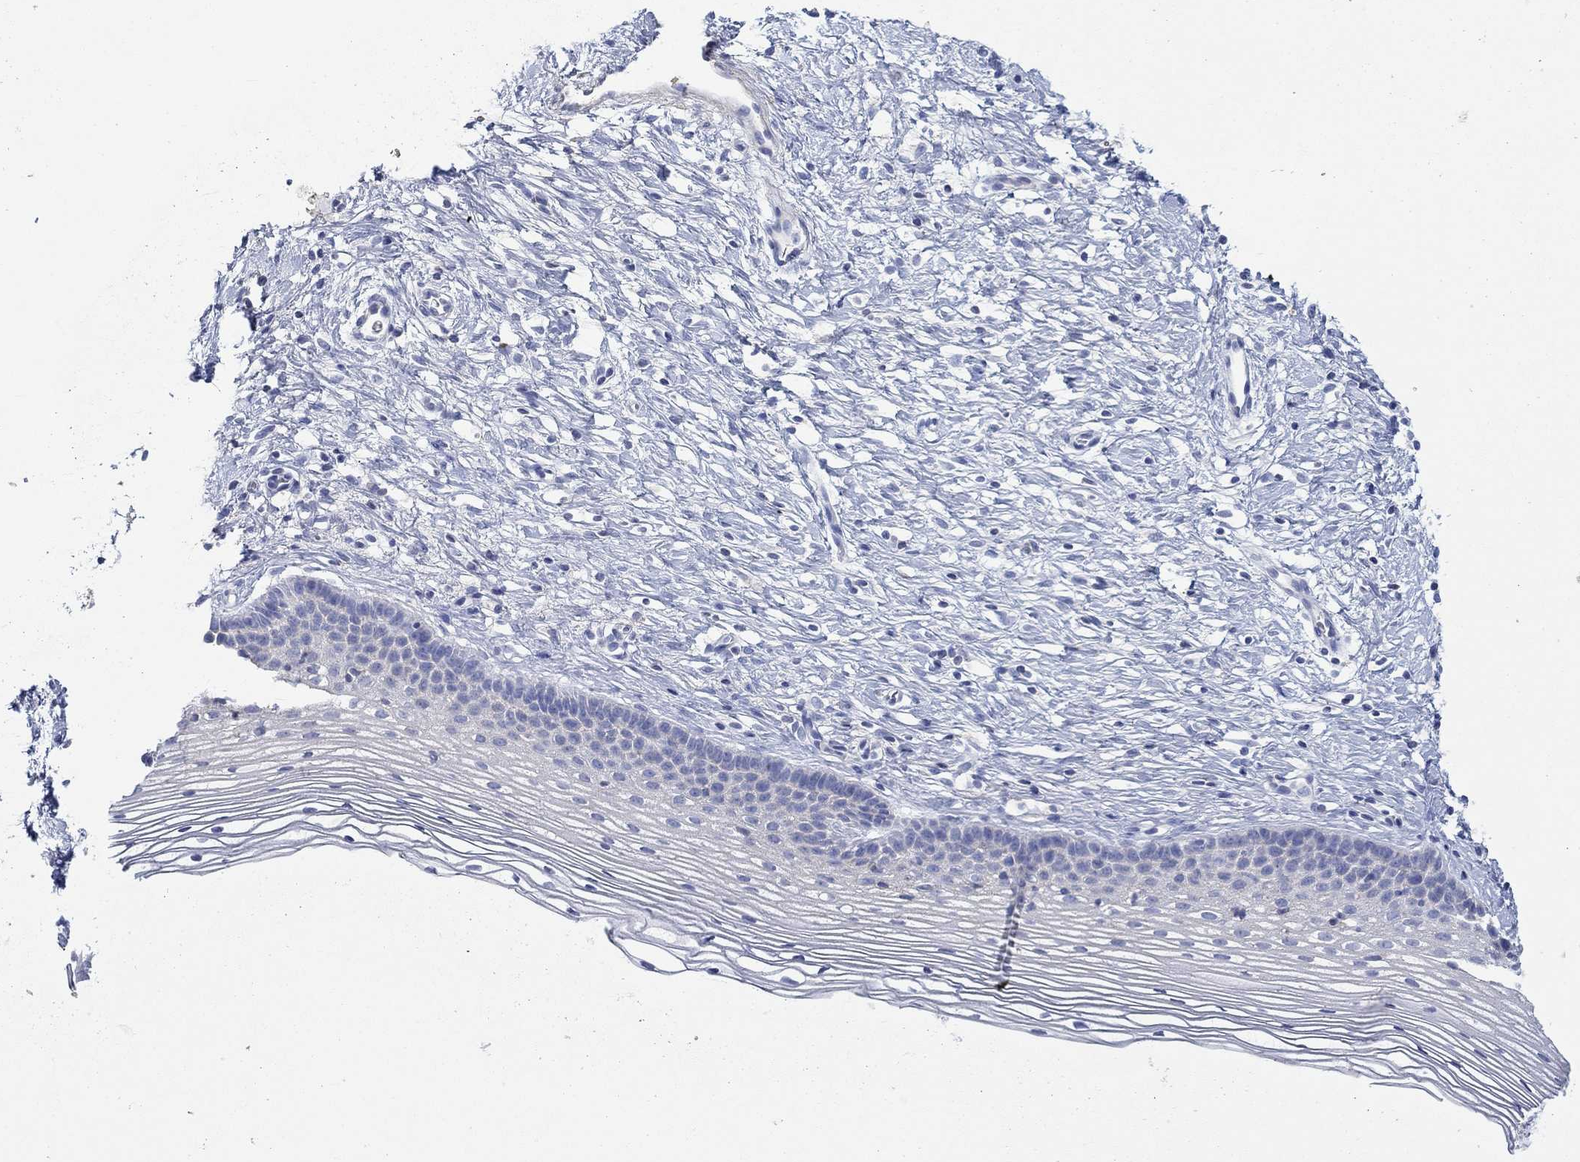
{"staining": {"intensity": "negative", "quantity": "none", "location": "none"}, "tissue": "cervix", "cell_type": "Glandular cells", "image_type": "normal", "snomed": [{"axis": "morphology", "description": "Normal tissue, NOS"}, {"axis": "topography", "description": "Cervix"}], "caption": "The image reveals no significant staining in glandular cells of cervix.", "gene": "PPIL6", "patient": {"sex": "female", "age": 39}}